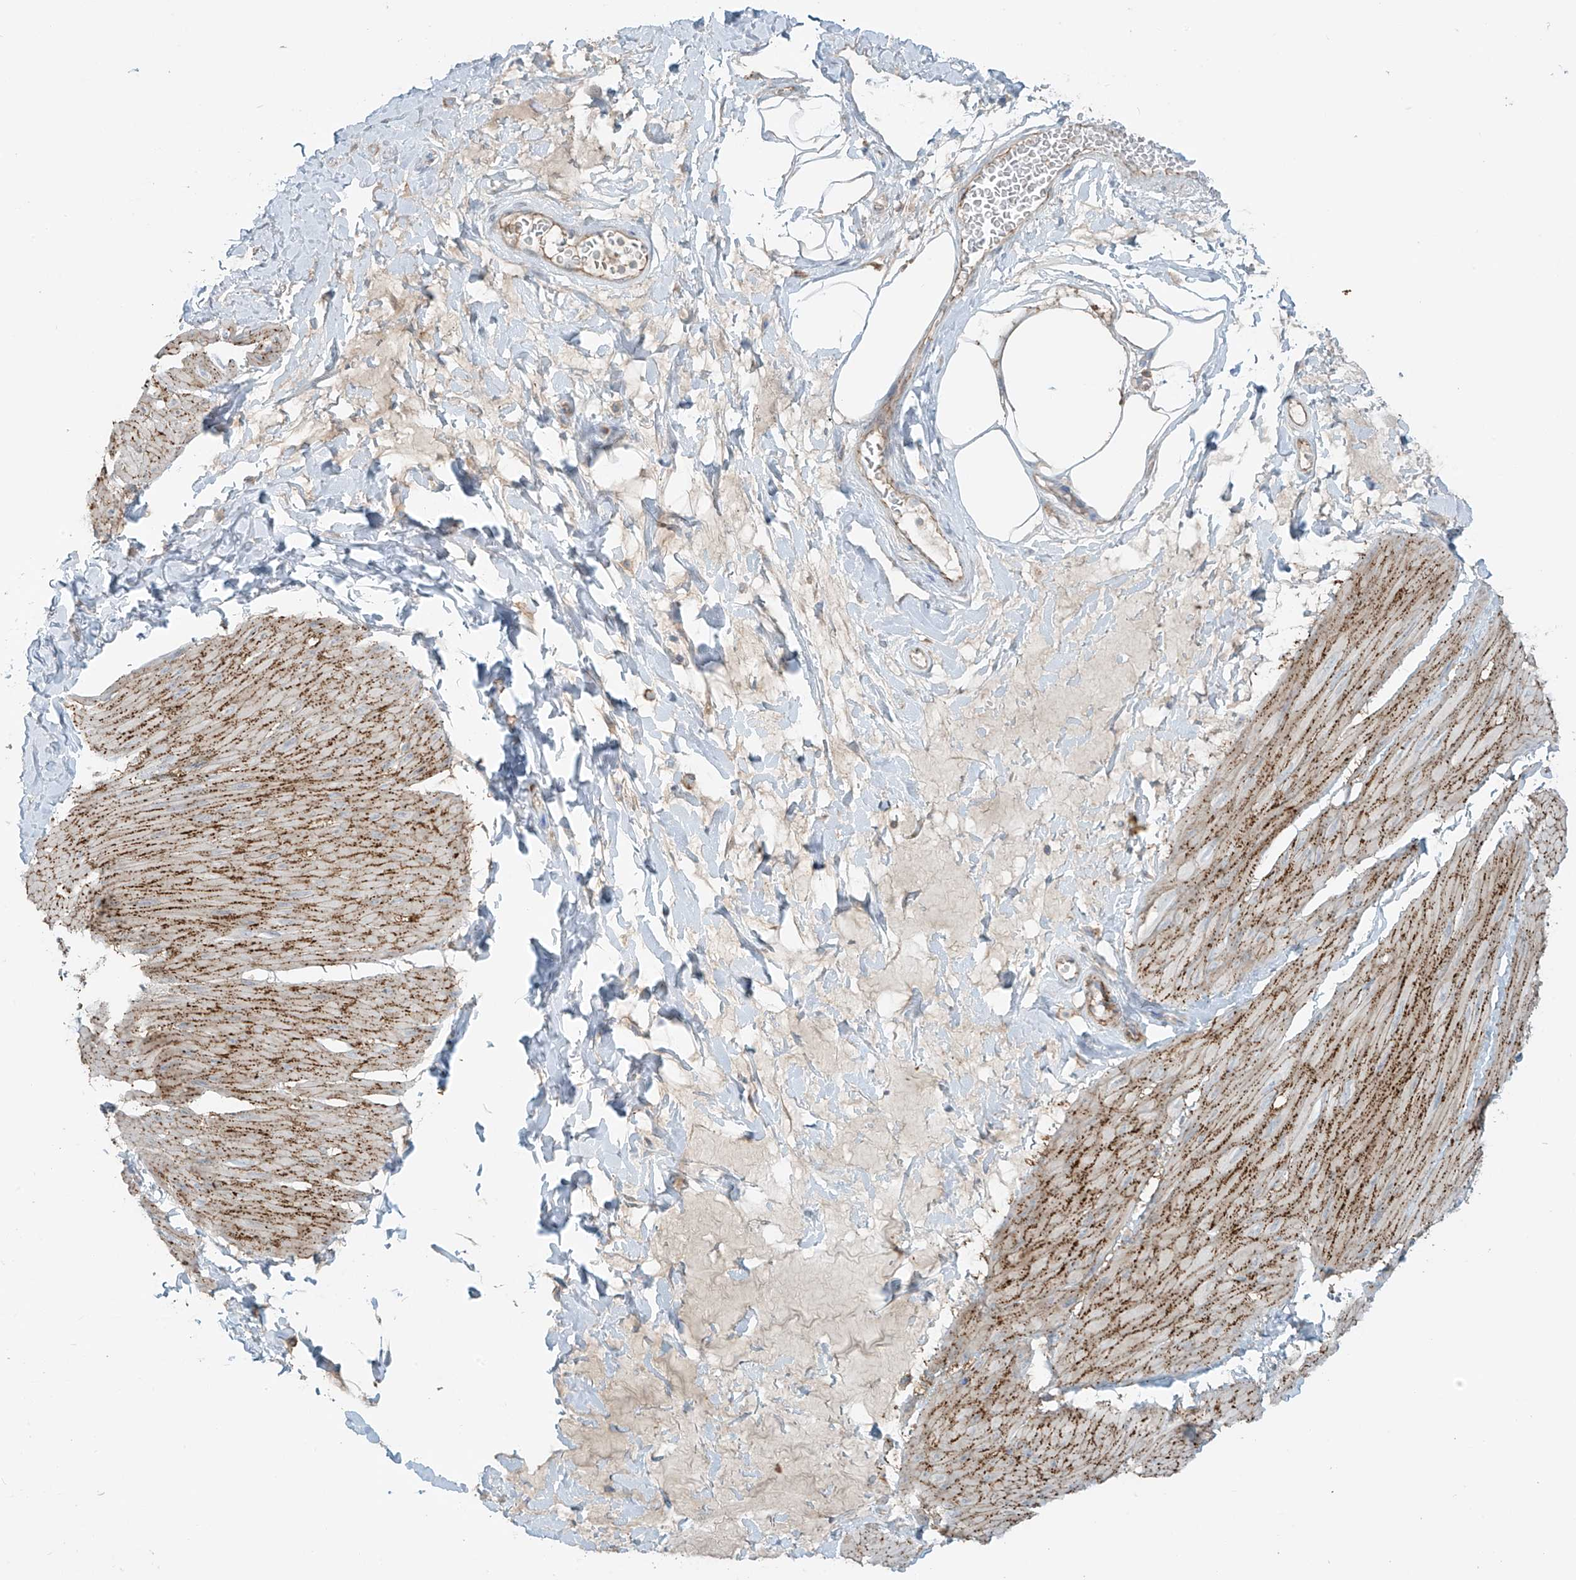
{"staining": {"intensity": "moderate", "quantity": "25%-75%", "location": "cytoplasmic/membranous"}, "tissue": "smooth muscle", "cell_type": "Smooth muscle cells", "image_type": "normal", "snomed": [{"axis": "morphology", "description": "Urothelial carcinoma, High grade"}, {"axis": "topography", "description": "Urinary bladder"}], "caption": "The photomicrograph reveals immunohistochemical staining of normal smooth muscle. There is moderate cytoplasmic/membranous staining is identified in approximately 25%-75% of smooth muscle cells. The protein of interest is shown in brown color, while the nuclei are stained blue.", "gene": "SLC9A2", "patient": {"sex": "male", "age": 46}}